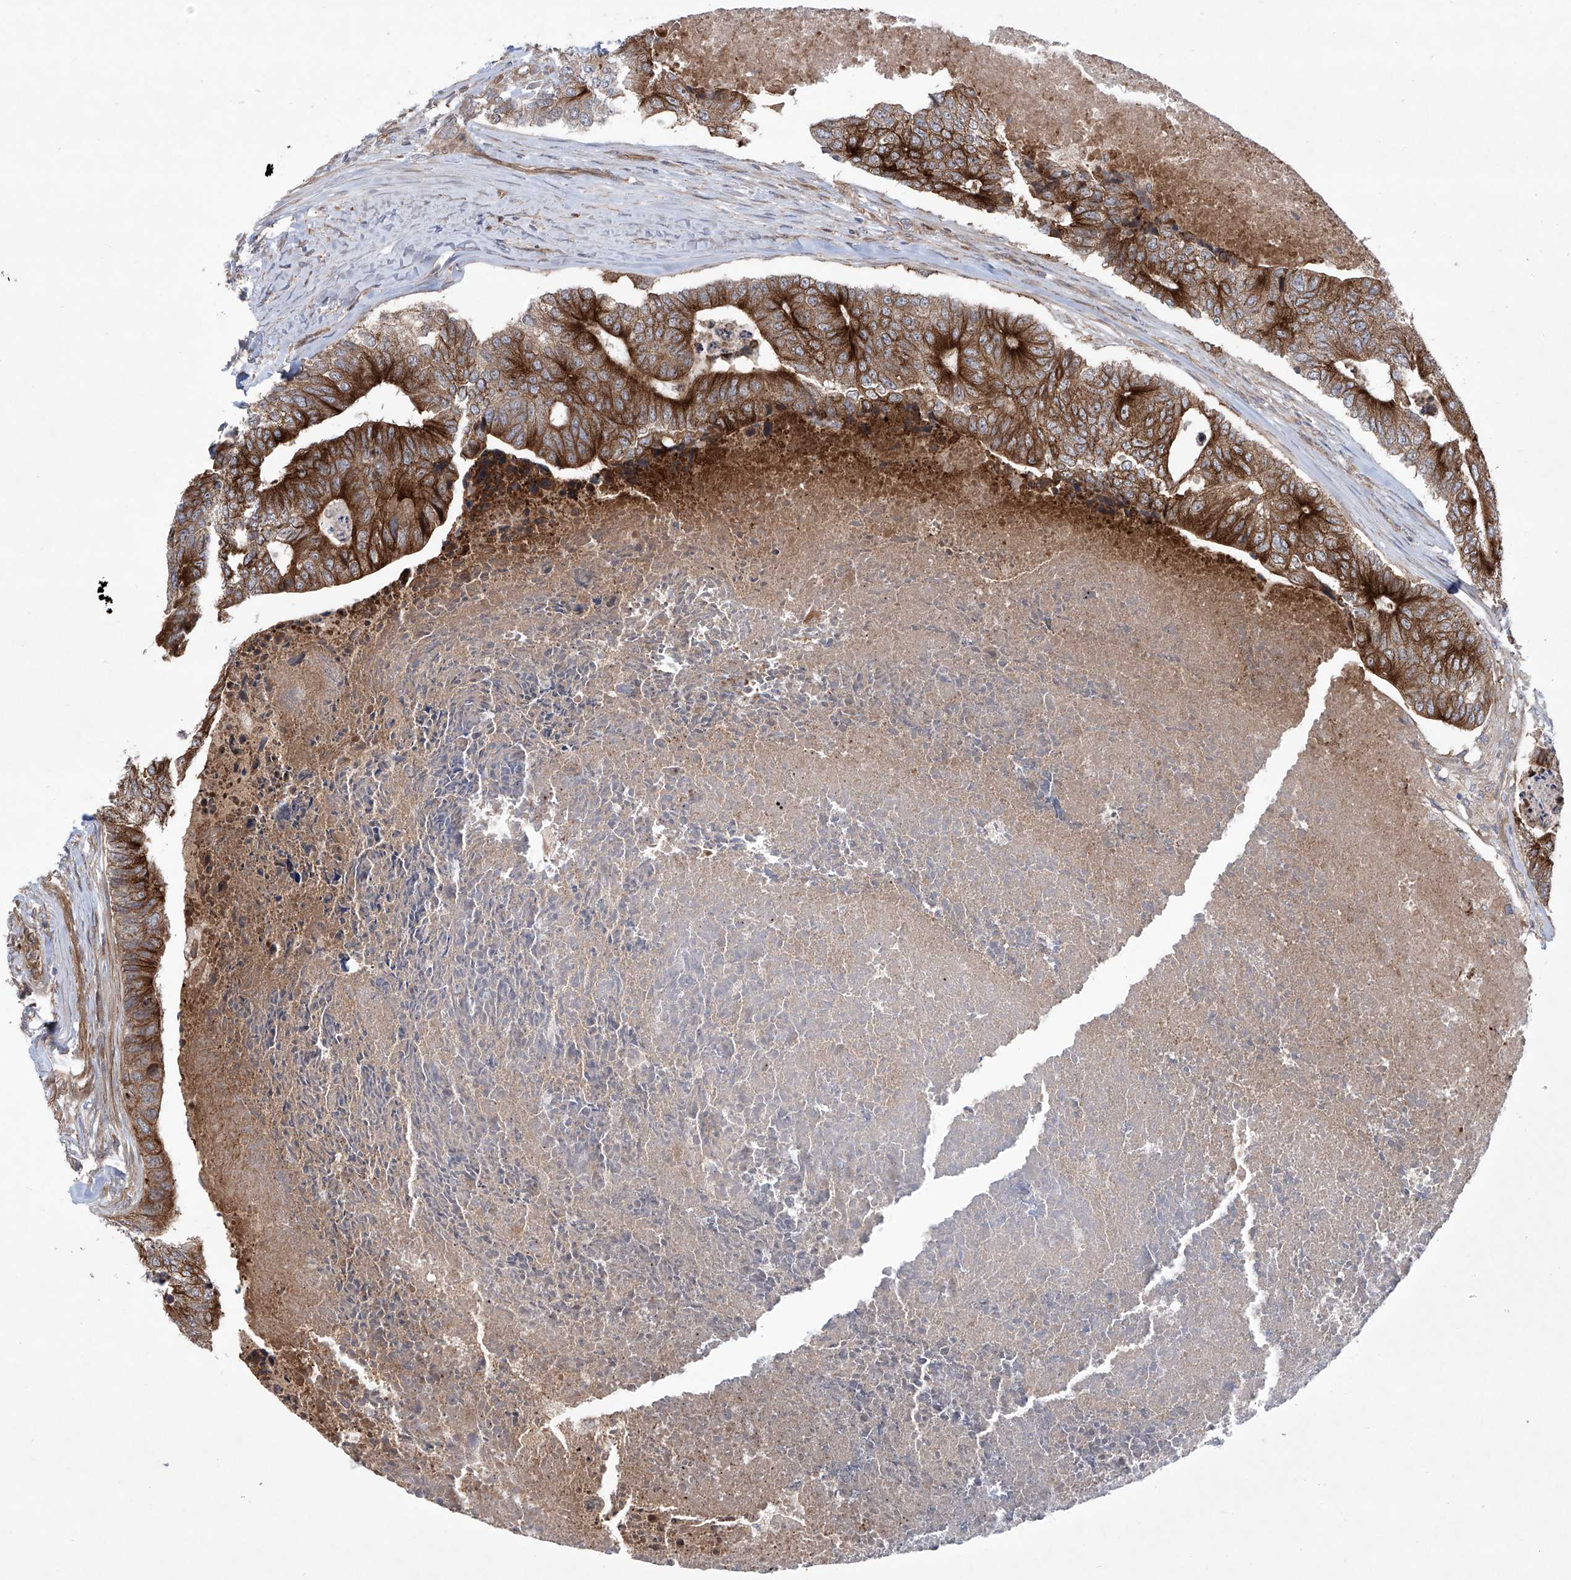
{"staining": {"intensity": "strong", "quantity": ">75%", "location": "cytoplasmic/membranous"}, "tissue": "colorectal cancer", "cell_type": "Tumor cells", "image_type": "cancer", "snomed": [{"axis": "morphology", "description": "Adenocarcinoma, NOS"}, {"axis": "topography", "description": "Colon"}], "caption": "Colorectal adenocarcinoma tissue demonstrates strong cytoplasmic/membranous expression in approximately >75% of tumor cells", "gene": "KLC4", "patient": {"sex": "female", "age": 67}}